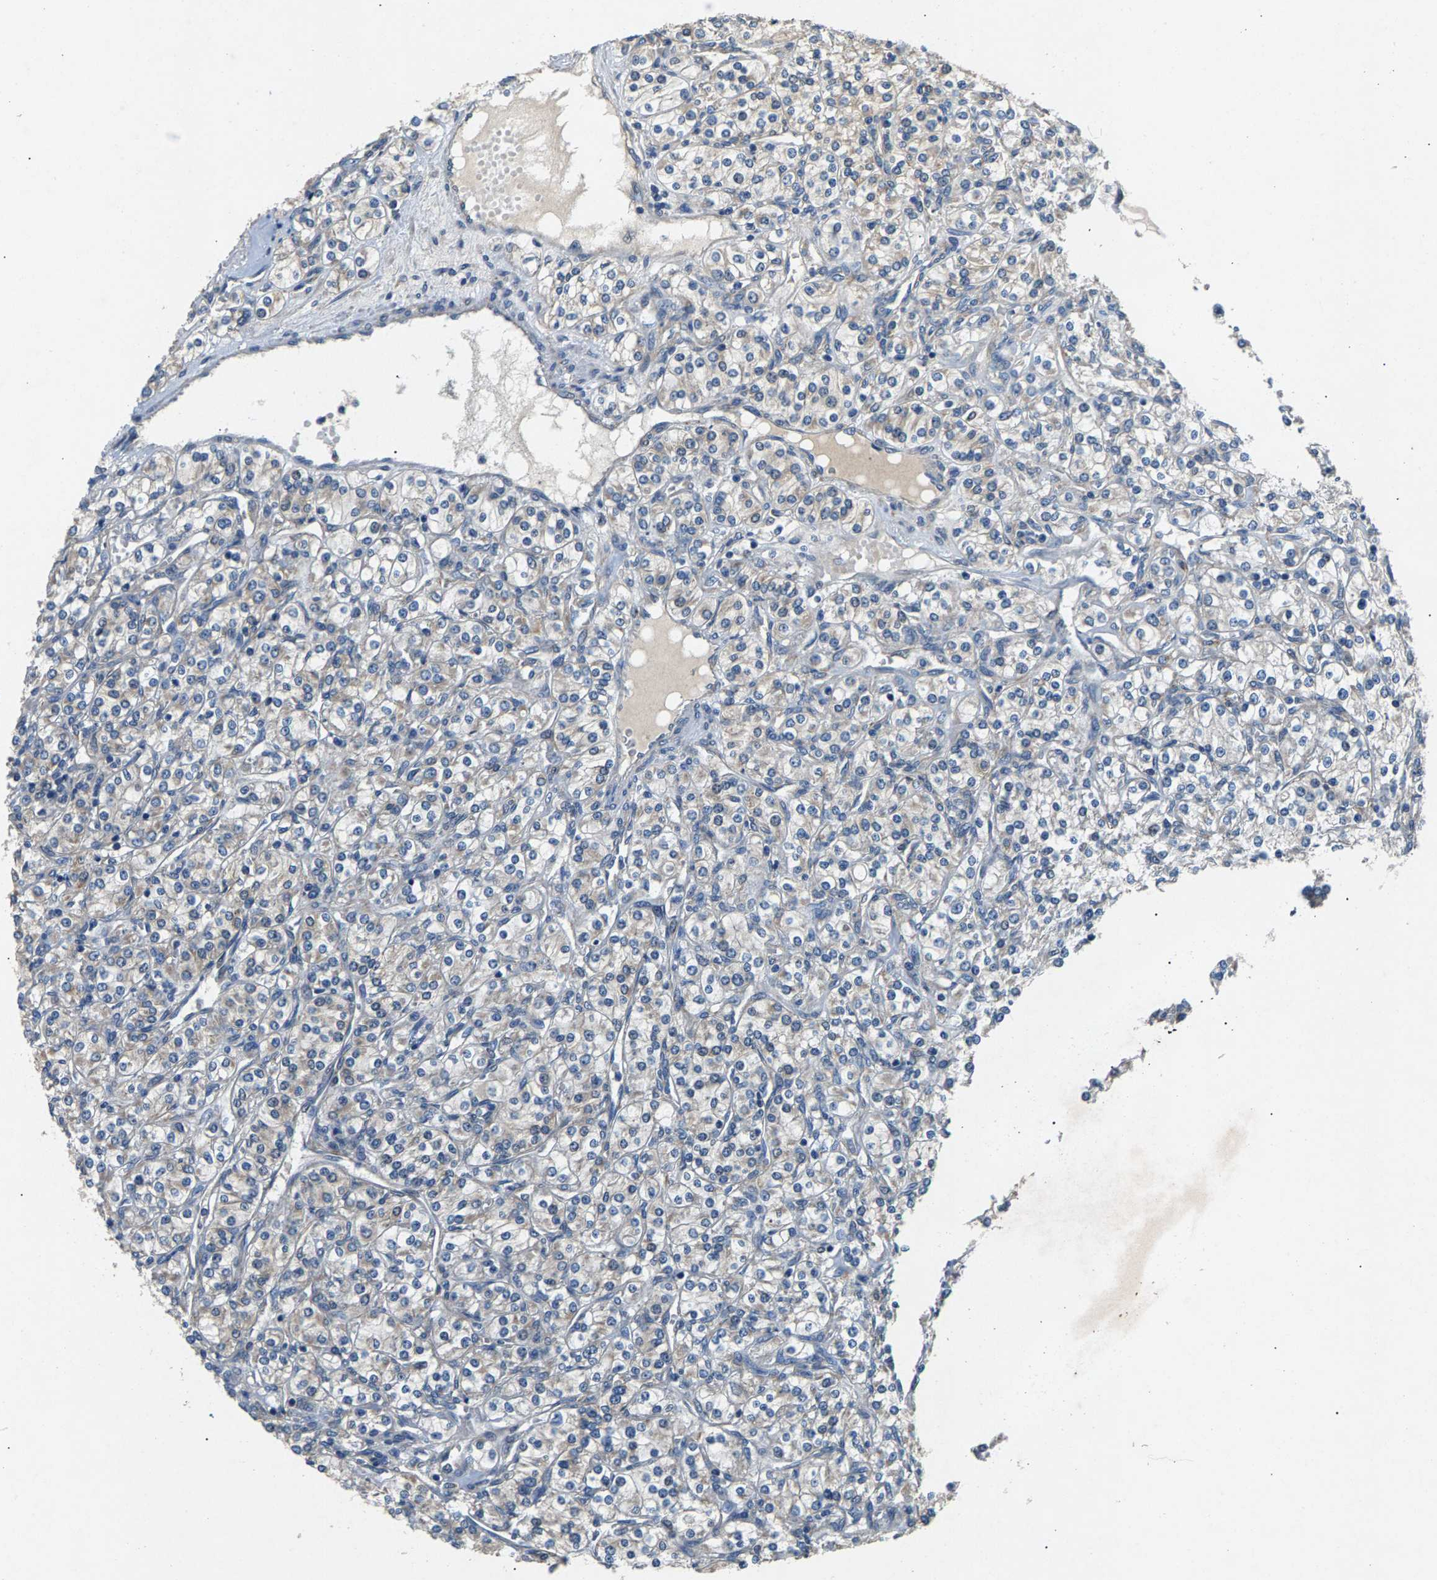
{"staining": {"intensity": "negative", "quantity": "none", "location": "none"}, "tissue": "renal cancer", "cell_type": "Tumor cells", "image_type": "cancer", "snomed": [{"axis": "morphology", "description": "Adenocarcinoma, NOS"}, {"axis": "topography", "description": "Kidney"}], "caption": "Immunohistochemistry (IHC) of human adenocarcinoma (renal) reveals no positivity in tumor cells.", "gene": "NT5C", "patient": {"sex": "male", "age": 77}}